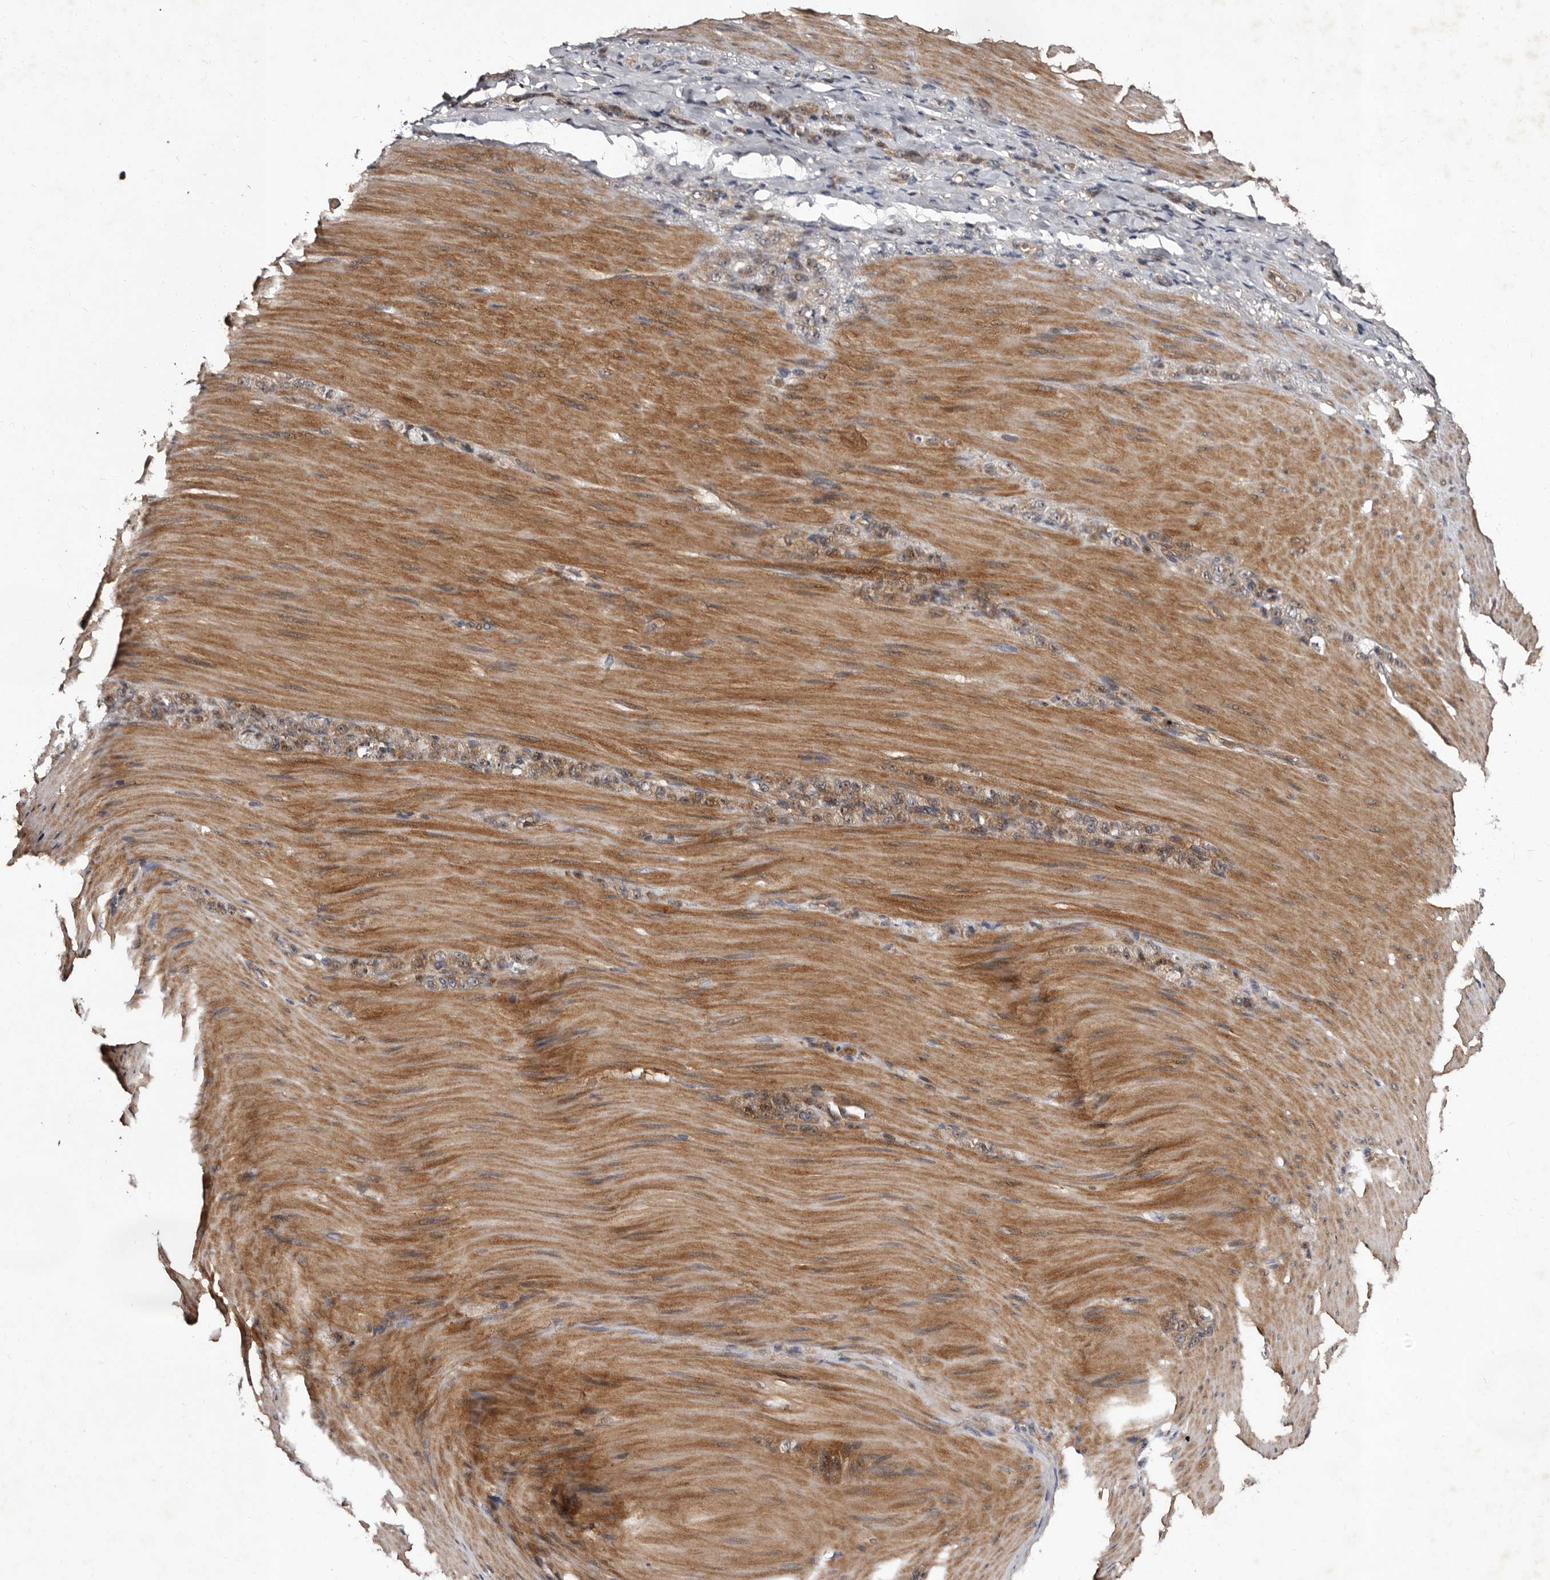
{"staining": {"intensity": "weak", "quantity": ">75%", "location": "cytoplasmic/membranous"}, "tissue": "stomach cancer", "cell_type": "Tumor cells", "image_type": "cancer", "snomed": [{"axis": "morphology", "description": "Normal tissue, NOS"}, {"axis": "morphology", "description": "Adenocarcinoma, NOS"}, {"axis": "topography", "description": "Stomach"}], "caption": "Protein expression analysis of stomach cancer (adenocarcinoma) exhibits weak cytoplasmic/membranous staining in about >75% of tumor cells. (DAB = brown stain, brightfield microscopy at high magnification).", "gene": "MKRN3", "patient": {"sex": "male", "age": 82}}